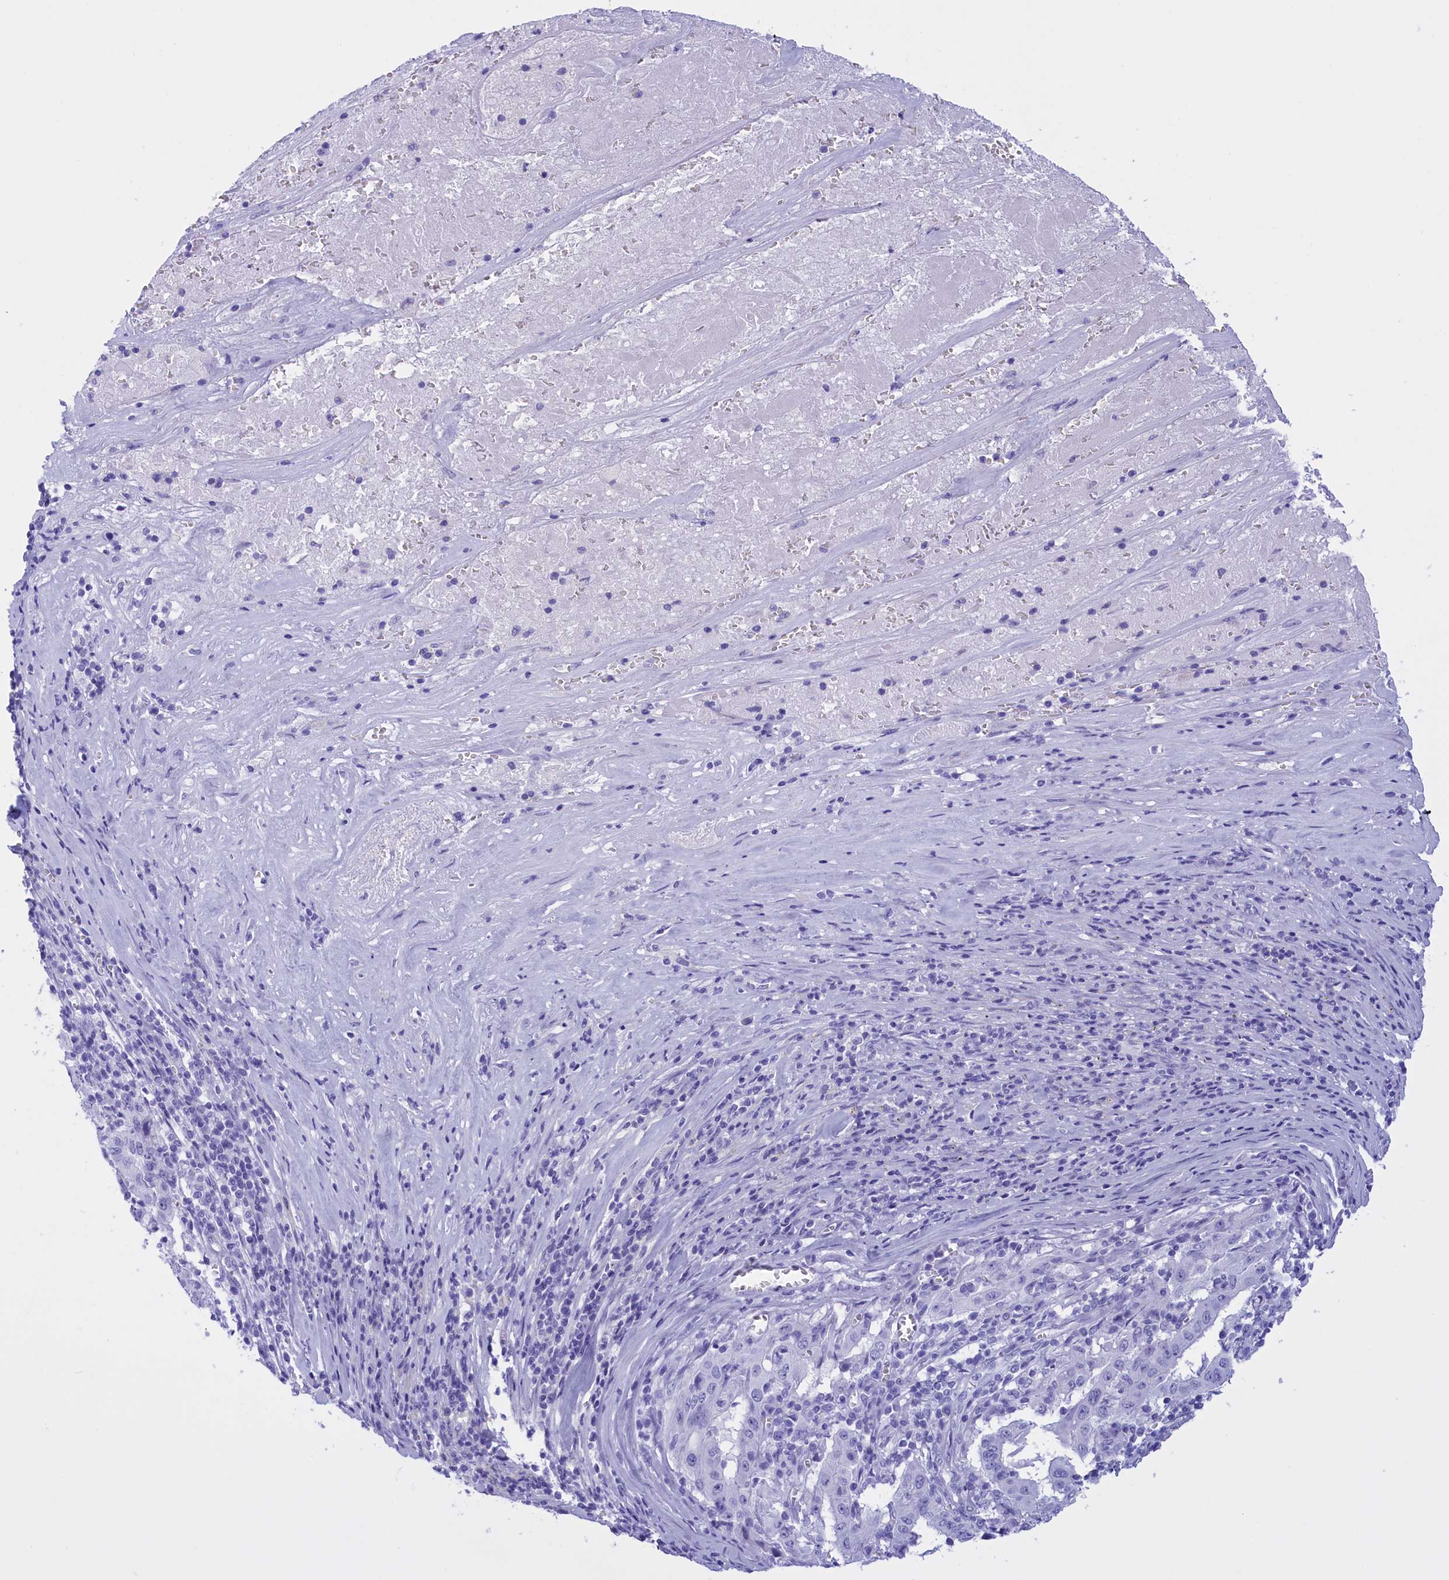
{"staining": {"intensity": "negative", "quantity": "none", "location": "none"}, "tissue": "pancreatic cancer", "cell_type": "Tumor cells", "image_type": "cancer", "snomed": [{"axis": "morphology", "description": "Adenocarcinoma, NOS"}, {"axis": "topography", "description": "Pancreas"}], "caption": "The micrograph displays no significant staining in tumor cells of pancreatic adenocarcinoma.", "gene": "BRI3", "patient": {"sex": "male", "age": 63}}